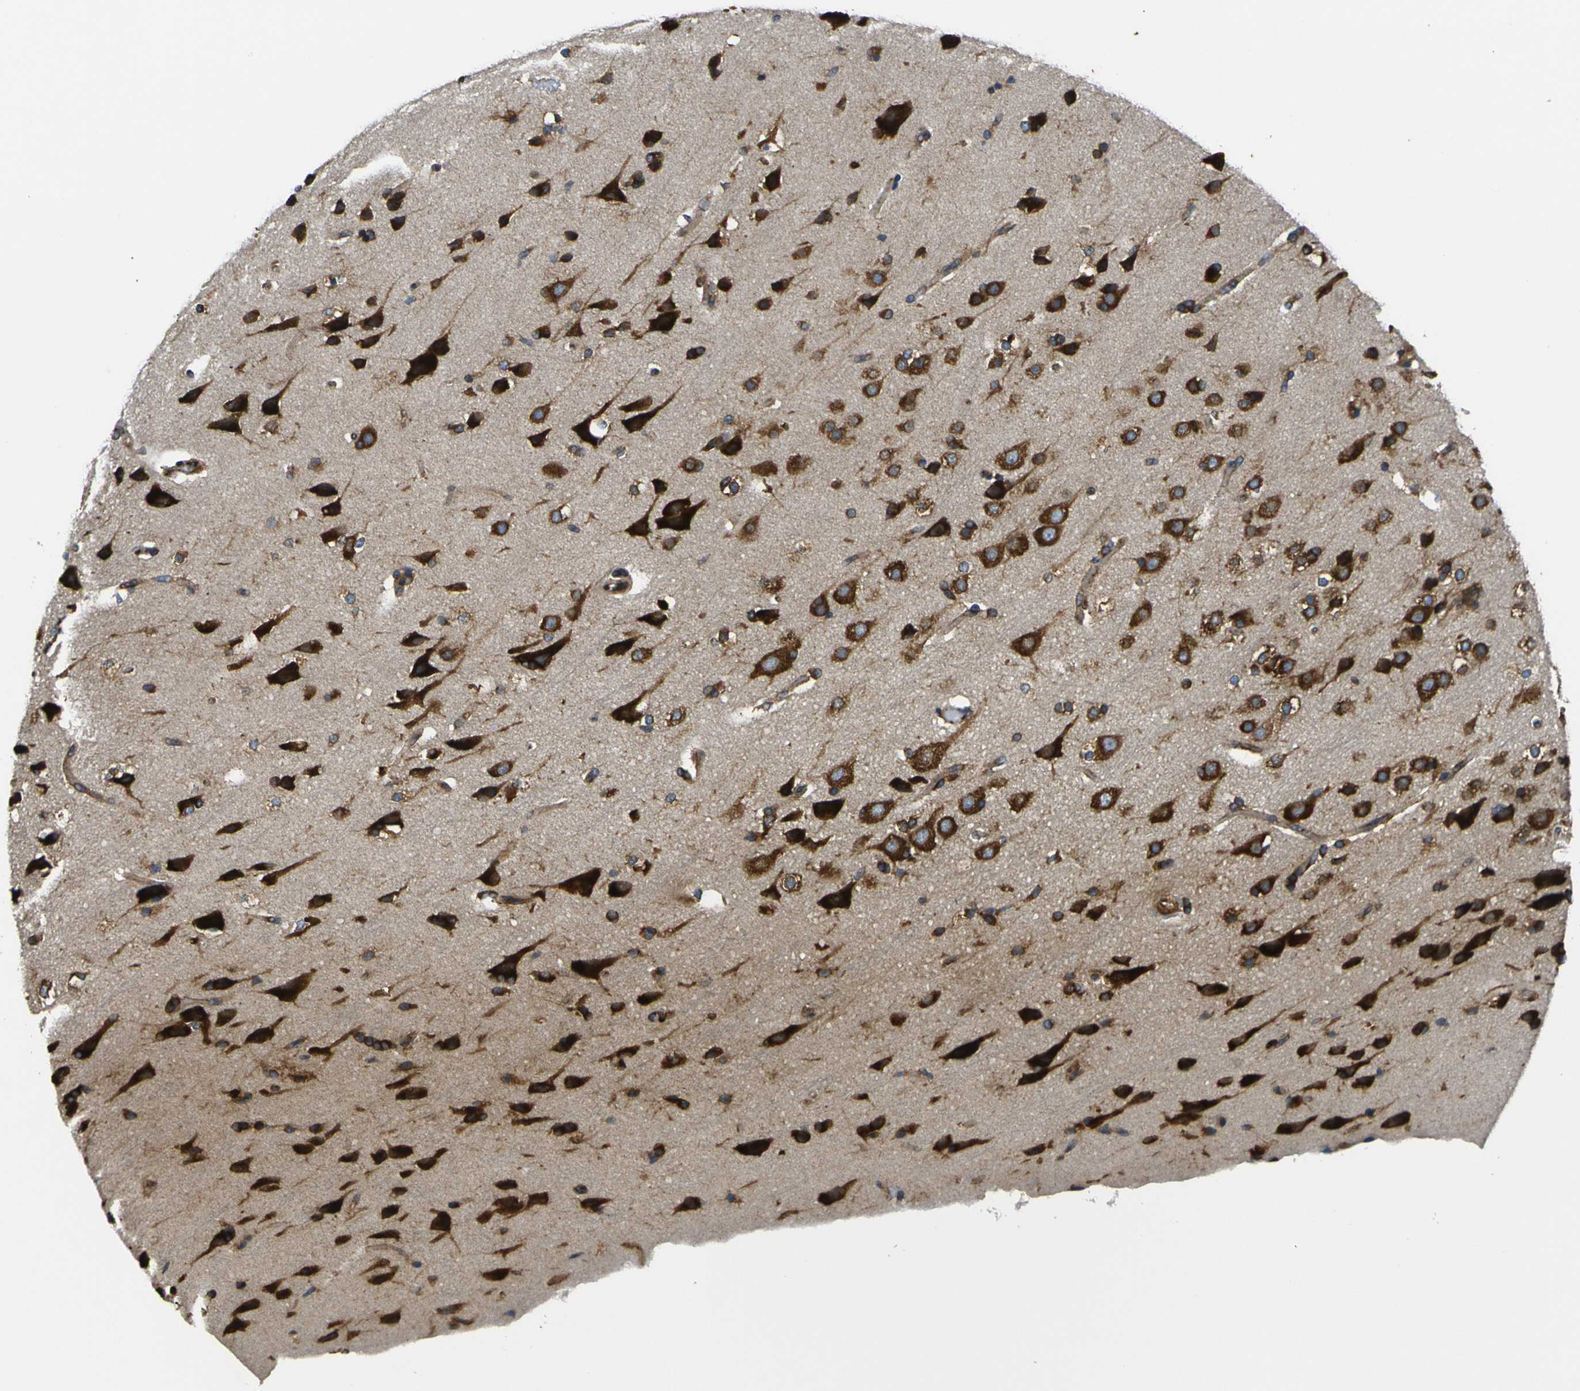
{"staining": {"intensity": "strong", "quantity": ">75%", "location": "cytoplasmic/membranous"}, "tissue": "glioma", "cell_type": "Tumor cells", "image_type": "cancer", "snomed": [{"axis": "morphology", "description": "Glioma, malignant, Low grade"}, {"axis": "topography", "description": "Cerebral cortex"}], "caption": "Brown immunohistochemical staining in human malignant glioma (low-grade) displays strong cytoplasmic/membranous expression in approximately >75% of tumor cells.", "gene": "RPSA", "patient": {"sex": "female", "age": 47}}